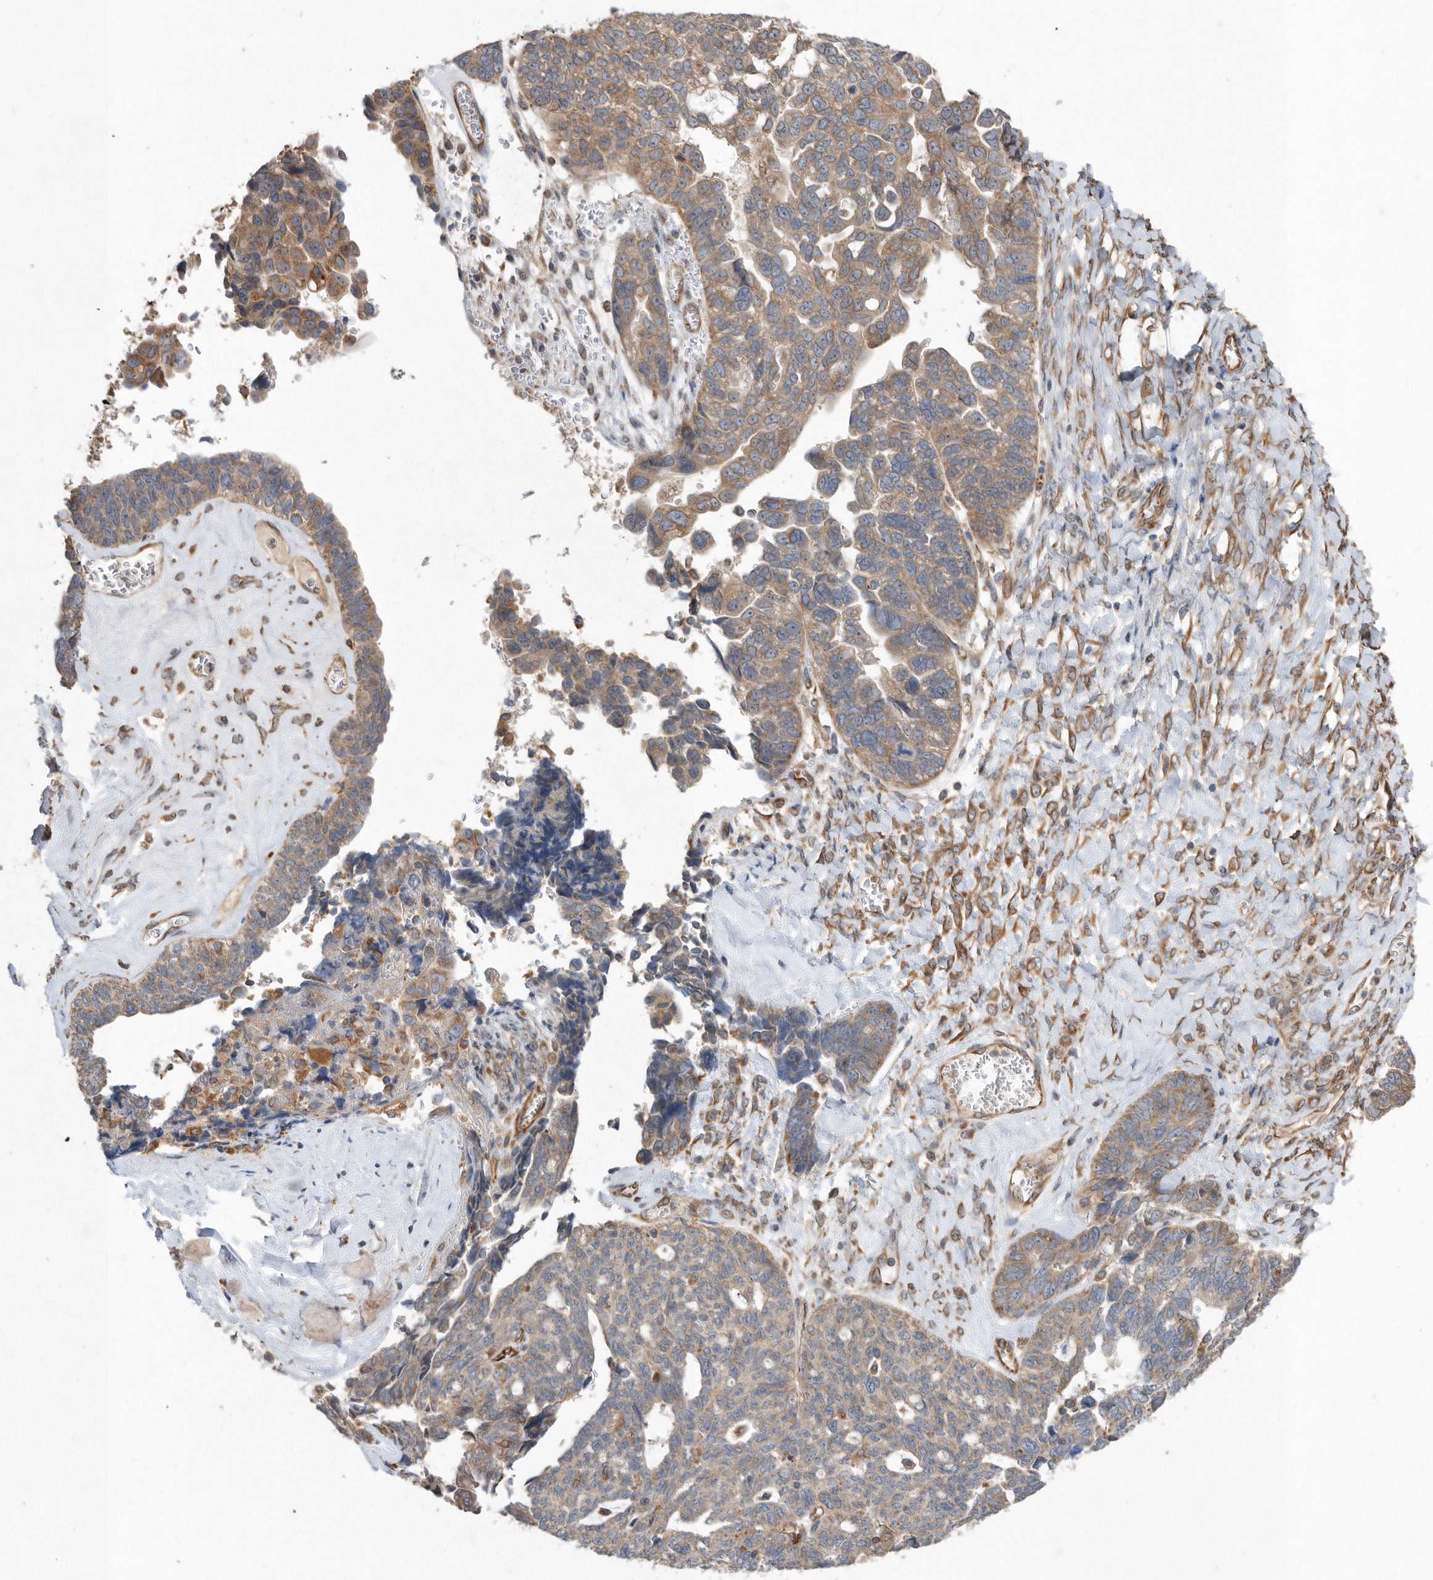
{"staining": {"intensity": "moderate", "quantity": "25%-75%", "location": "cytoplasmic/membranous"}, "tissue": "ovarian cancer", "cell_type": "Tumor cells", "image_type": "cancer", "snomed": [{"axis": "morphology", "description": "Cystadenocarcinoma, serous, NOS"}, {"axis": "topography", "description": "Ovary"}], "caption": "DAB immunohistochemical staining of serous cystadenocarcinoma (ovarian) exhibits moderate cytoplasmic/membranous protein expression in approximately 25%-75% of tumor cells.", "gene": "PON2", "patient": {"sex": "female", "age": 79}}